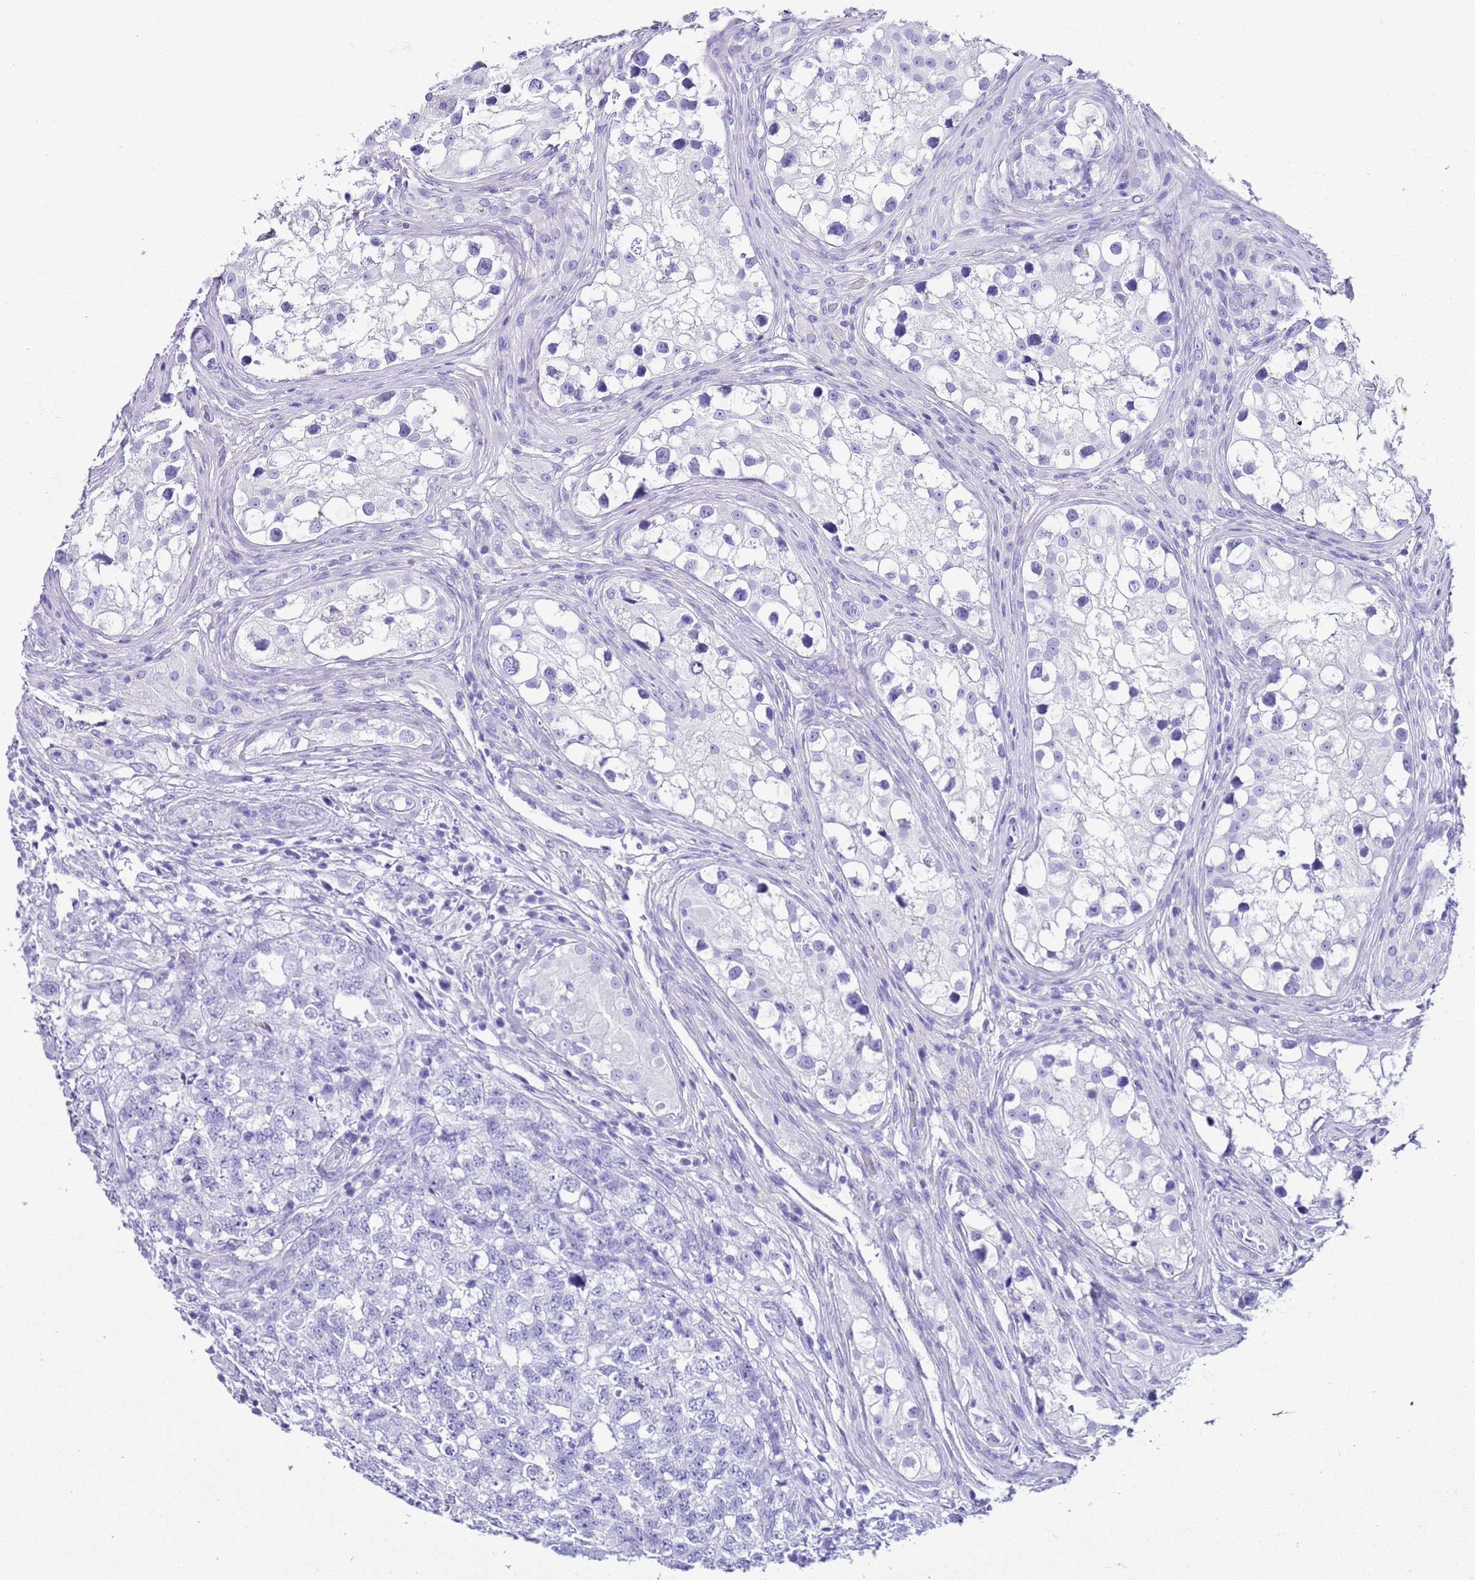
{"staining": {"intensity": "negative", "quantity": "none", "location": "none"}, "tissue": "testis cancer", "cell_type": "Tumor cells", "image_type": "cancer", "snomed": [{"axis": "morphology", "description": "Carcinoma, Embryonal, NOS"}, {"axis": "topography", "description": "Testis"}], "caption": "This photomicrograph is of testis cancer (embryonal carcinoma) stained with immunohistochemistry (IHC) to label a protein in brown with the nuclei are counter-stained blue. There is no positivity in tumor cells. Nuclei are stained in blue.", "gene": "KCNC1", "patient": {"sex": "male", "age": 31}}